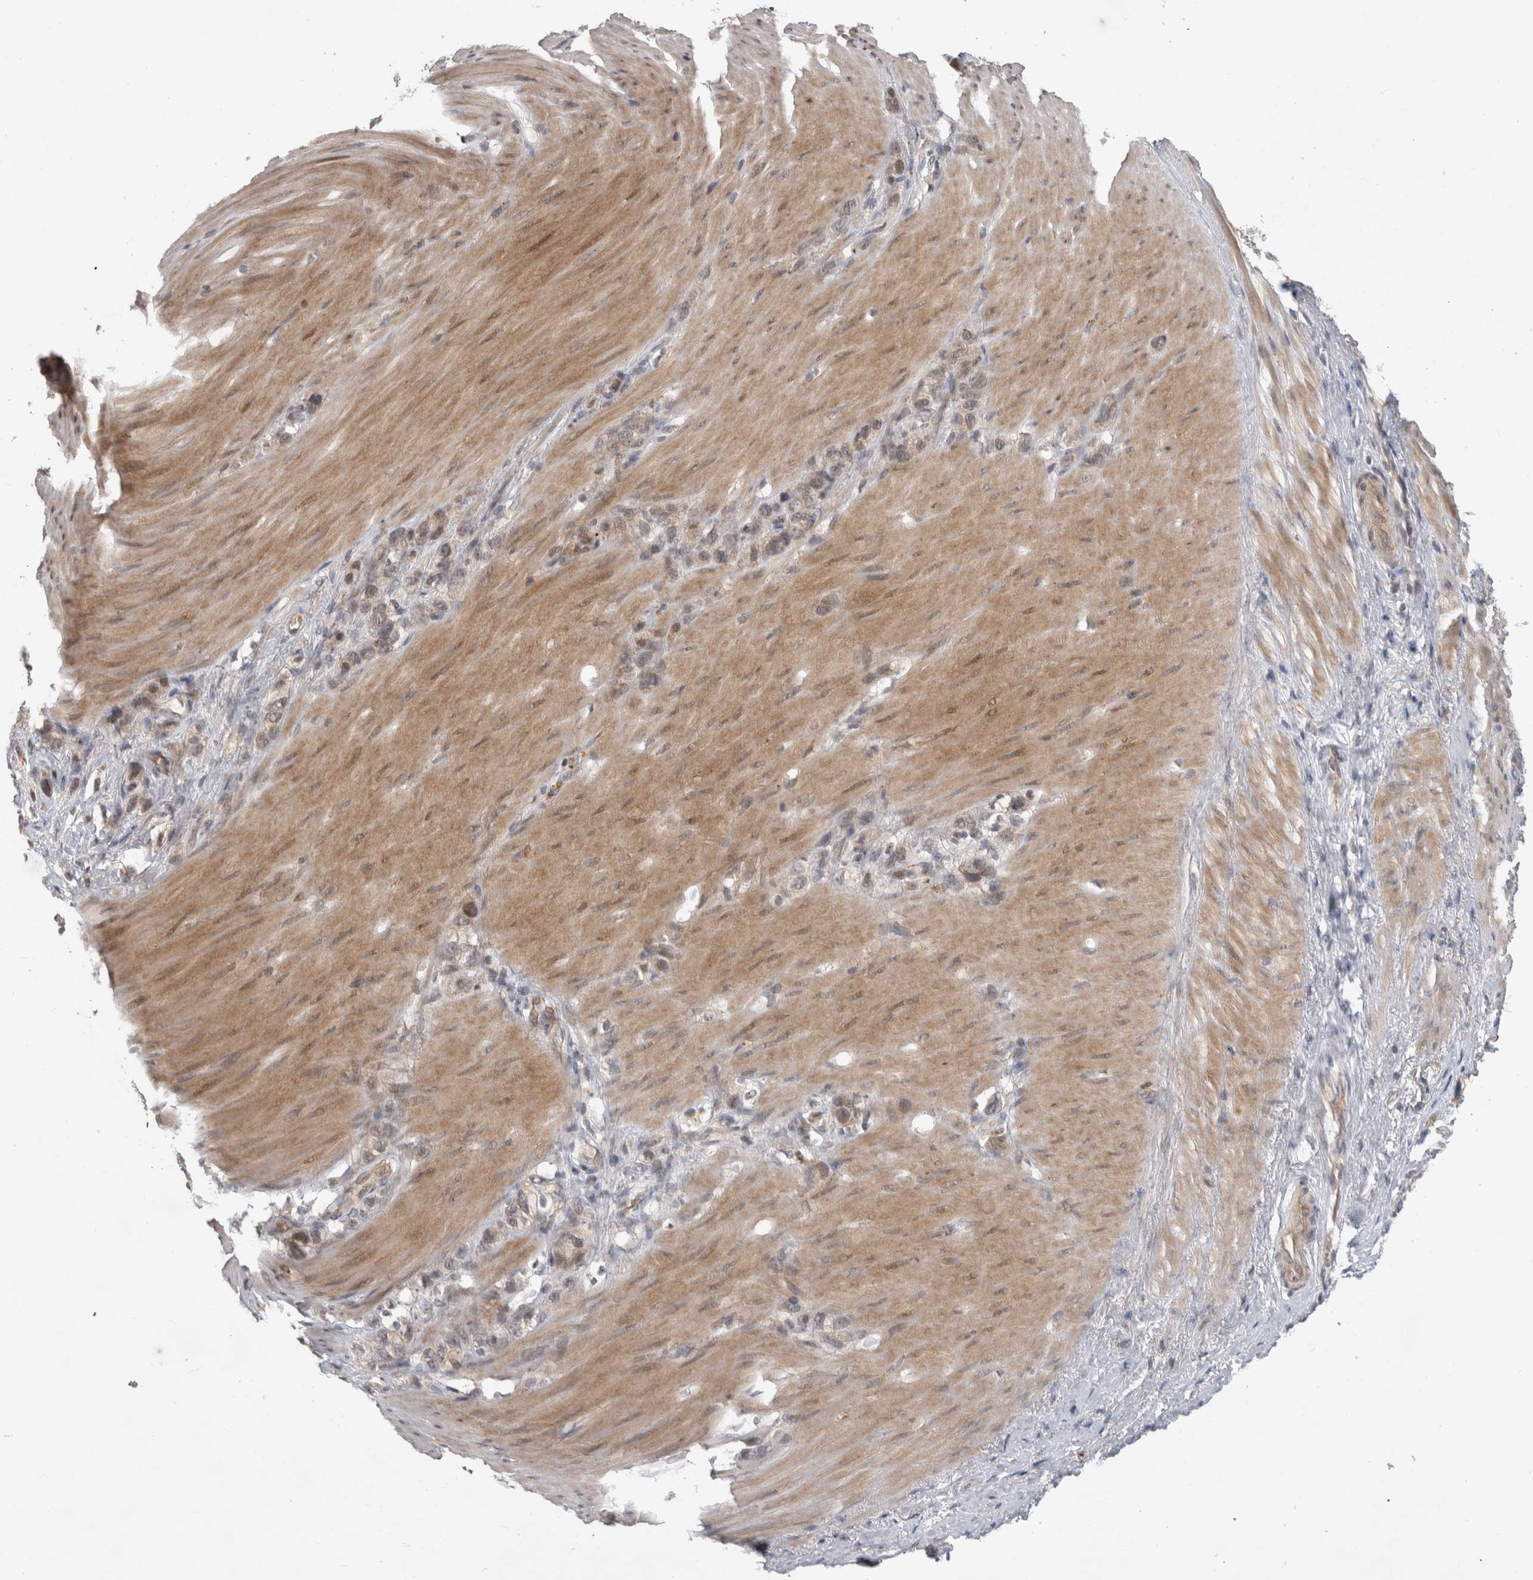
{"staining": {"intensity": "moderate", "quantity": "<25%", "location": "cytoplasmic/membranous,nuclear"}, "tissue": "stomach cancer", "cell_type": "Tumor cells", "image_type": "cancer", "snomed": [{"axis": "morphology", "description": "Normal tissue, NOS"}, {"axis": "morphology", "description": "Adenocarcinoma, NOS"}, {"axis": "morphology", "description": "Adenocarcinoma, High grade"}, {"axis": "topography", "description": "Stomach, upper"}, {"axis": "topography", "description": "Stomach"}], "caption": "Stomach adenocarcinoma tissue shows moderate cytoplasmic/membranous and nuclear expression in approximately <25% of tumor cells, visualized by immunohistochemistry.", "gene": "MTBP", "patient": {"sex": "female", "age": 65}}